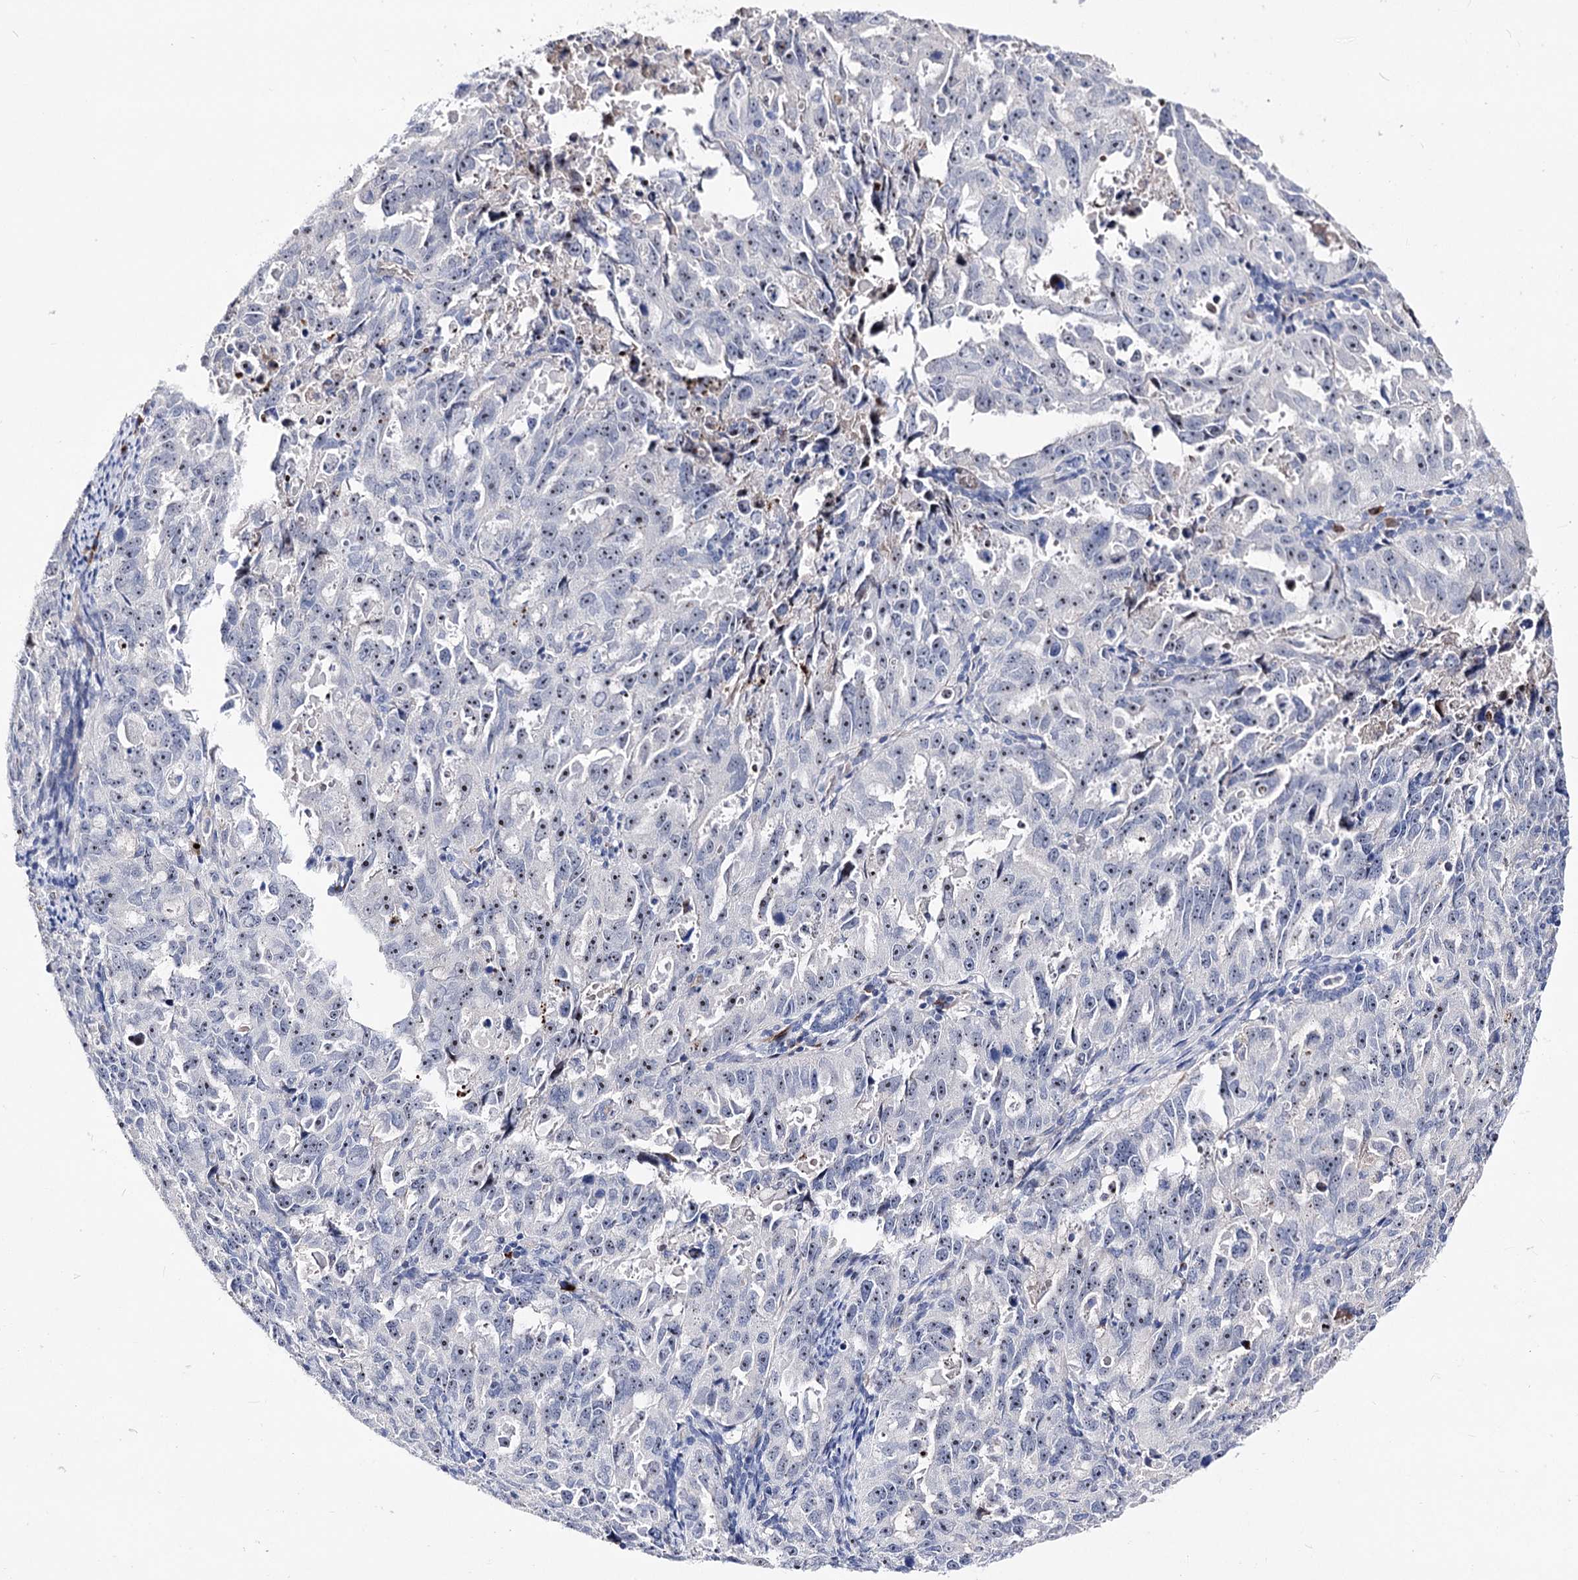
{"staining": {"intensity": "moderate", "quantity": "25%-75%", "location": "nuclear"}, "tissue": "endometrial cancer", "cell_type": "Tumor cells", "image_type": "cancer", "snomed": [{"axis": "morphology", "description": "Adenocarcinoma, NOS"}, {"axis": "topography", "description": "Endometrium"}], "caption": "Moderate nuclear expression is identified in approximately 25%-75% of tumor cells in adenocarcinoma (endometrial). (Stains: DAB (3,3'-diaminobenzidine) in brown, nuclei in blue, Microscopy: brightfield microscopy at high magnification).", "gene": "PCGF5", "patient": {"sex": "female", "age": 65}}